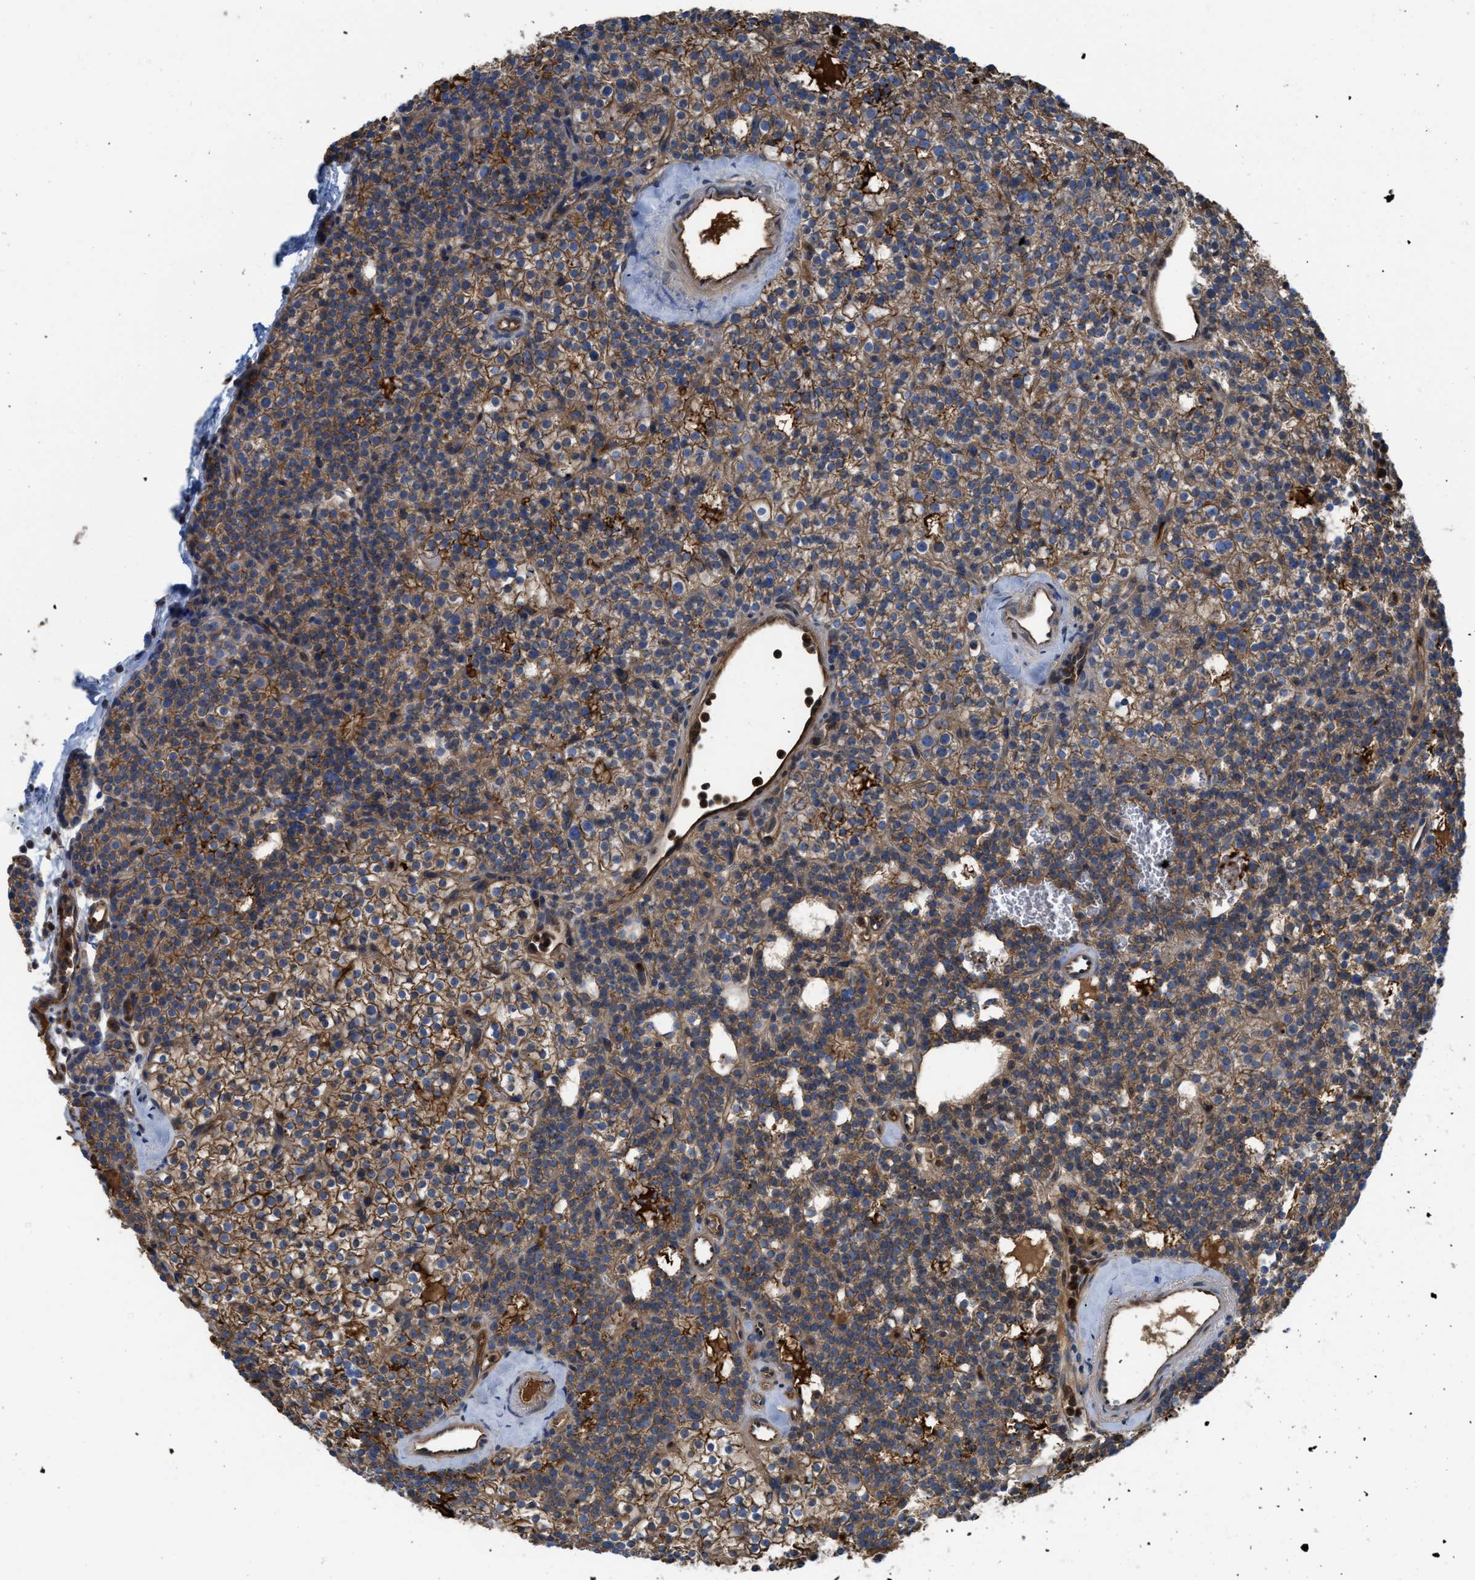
{"staining": {"intensity": "moderate", "quantity": ">75%", "location": "cytoplasmic/membranous"}, "tissue": "parathyroid gland", "cell_type": "Glandular cells", "image_type": "normal", "snomed": [{"axis": "morphology", "description": "Normal tissue, NOS"}, {"axis": "morphology", "description": "Adenoma, NOS"}, {"axis": "topography", "description": "Parathyroid gland"}], "caption": "Immunohistochemical staining of unremarkable human parathyroid gland exhibits >75% levels of moderate cytoplasmic/membranous protein expression in approximately >75% of glandular cells.", "gene": "TRIOBP", "patient": {"sex": "female", "age": 74}}